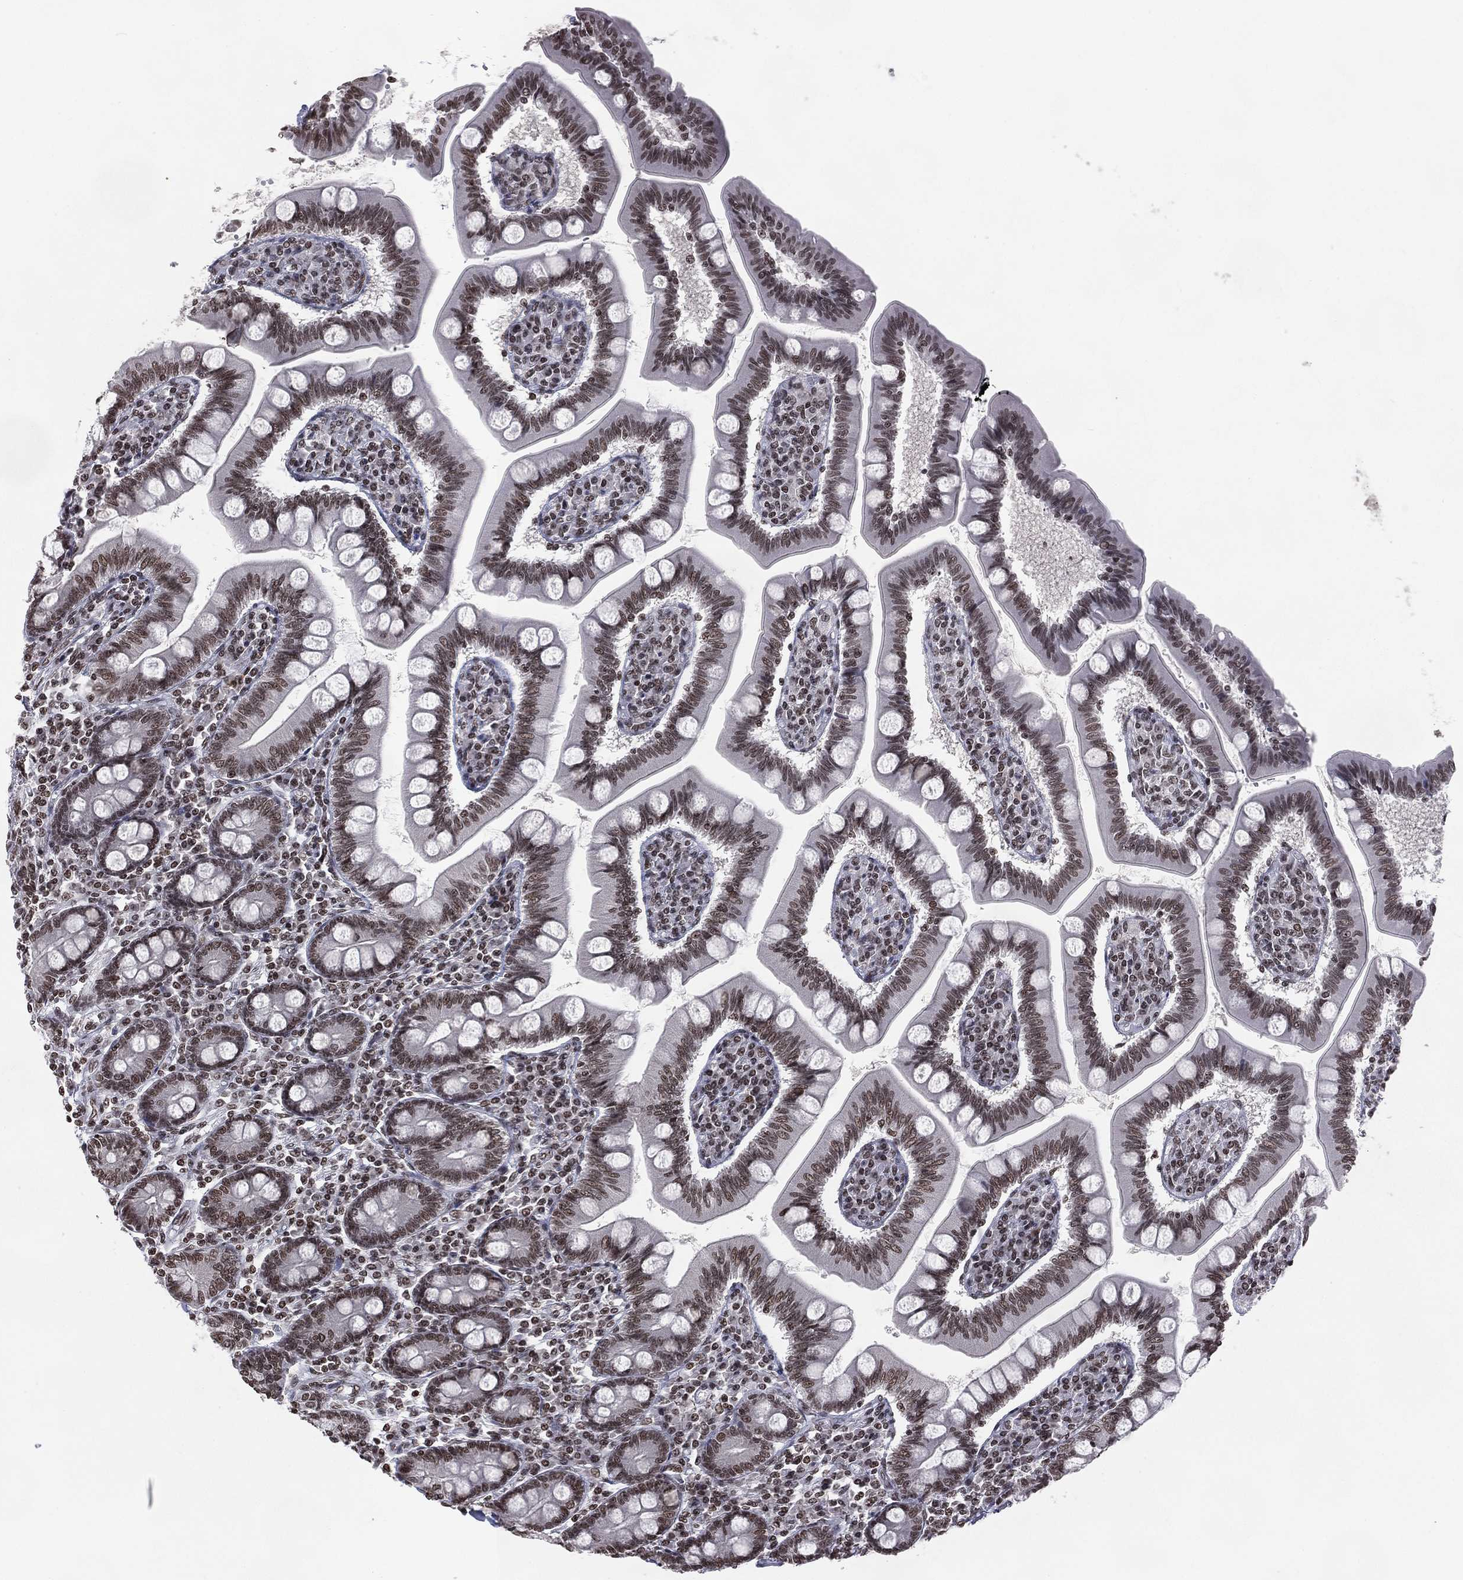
{"staining": {"intensity": "moderate", "quantity": ">75%", "location": "nuclear"}, "tissue": "small intestine", "cell_type": "Glandular cells", "image_type": "normal", "snomed": [{"axis": "morphology", "description": "Normal tissue, NOS"}, {"axis": "topography", "description": "Small intestine"}], "caption": "Immunohistochemistry staining of benign small intestine, which demonstrates medium levels of moderate nuclear expression in about >75% of glandular cells indicating moderate nuclear protein staining. The staining was performed using DAB (3,3'-diaminobenzidine) (brown) for protein detection and nuclei were counterstained in hematoxylin (blue).", "gene": "RFX7", "patient": {"sex": "male", "age": 88}}